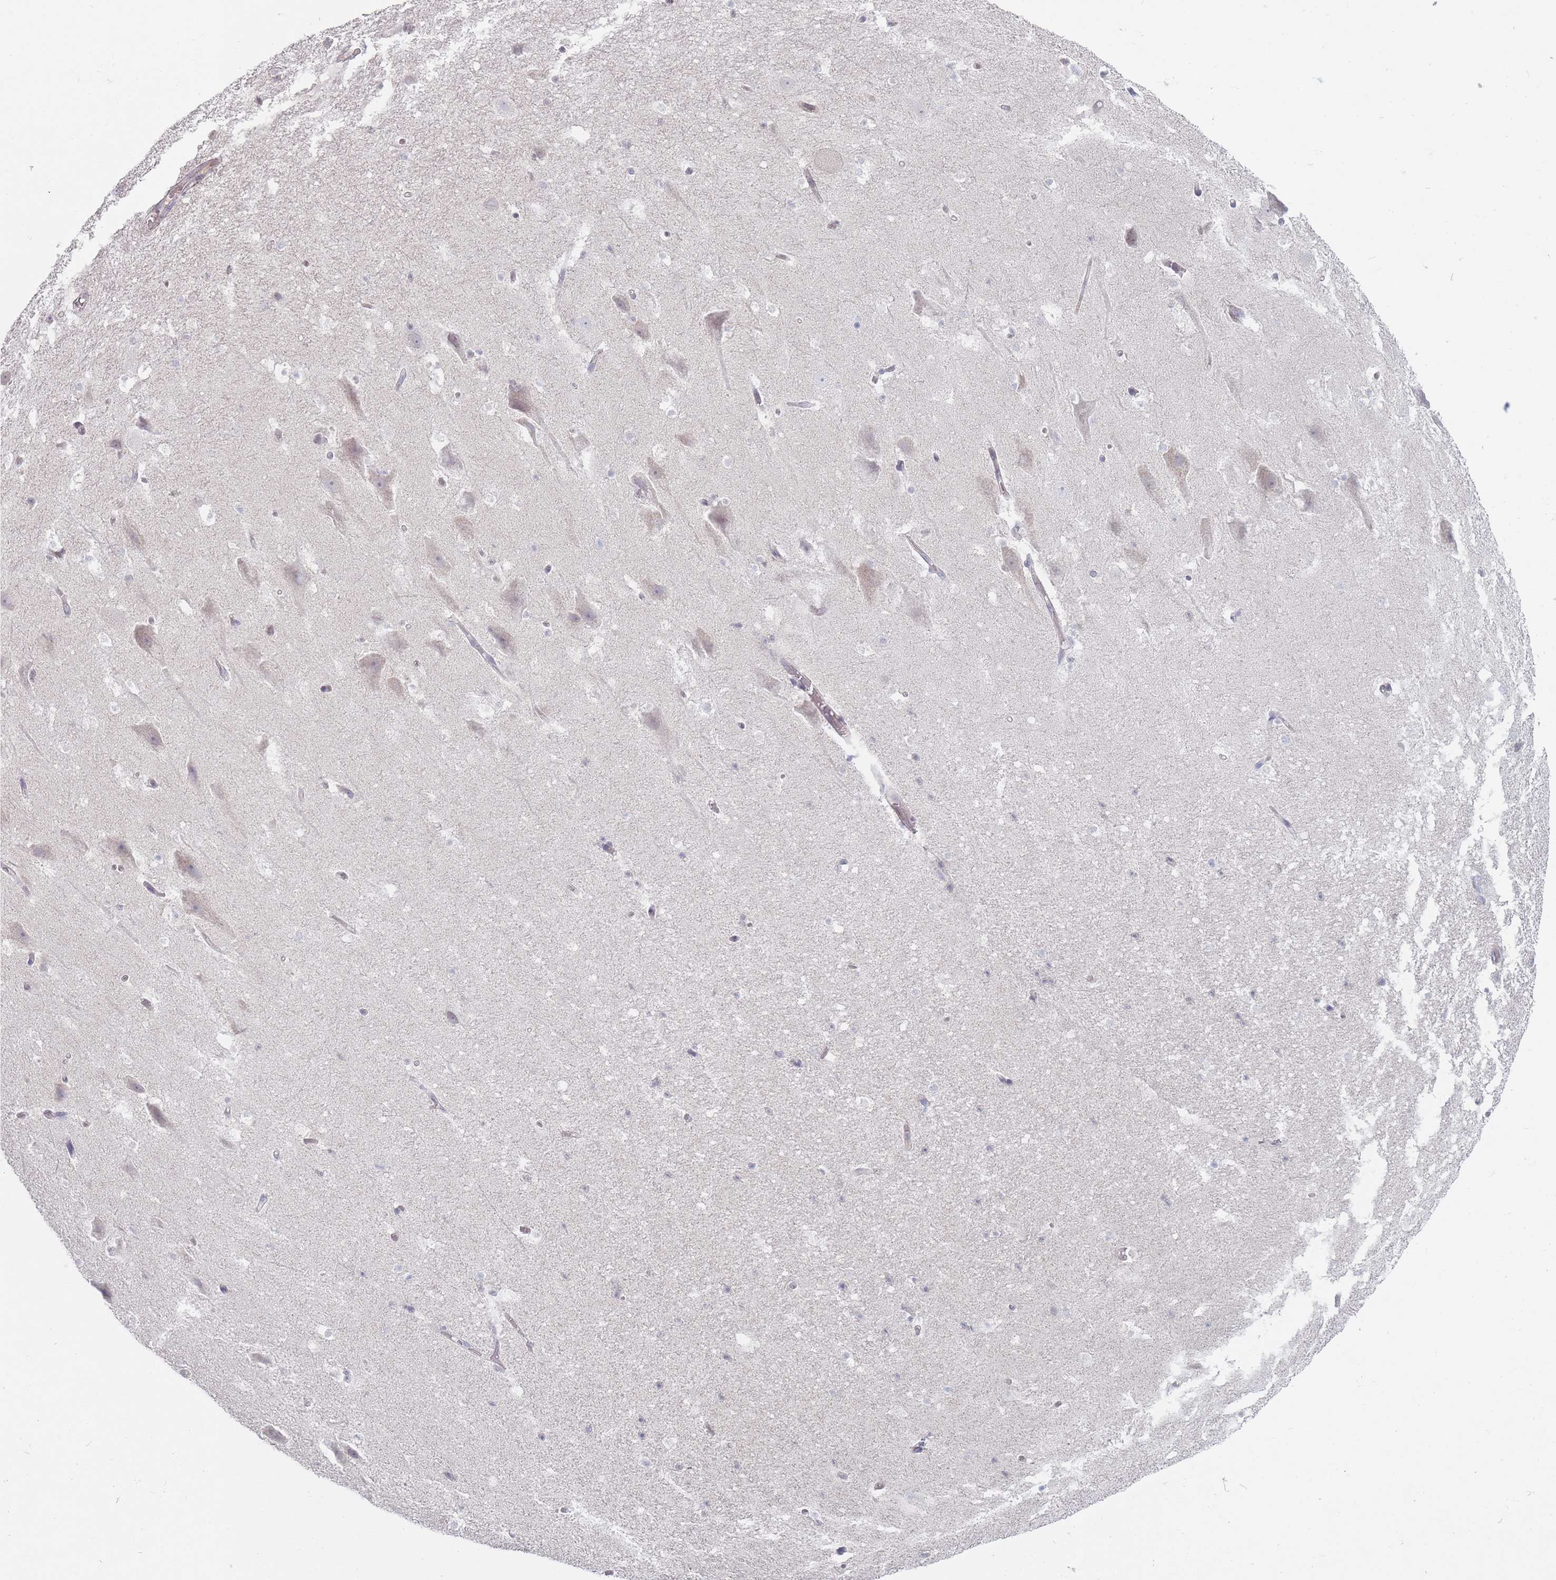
{"staining": {"intensity": "negative", "quantity": "none", "location": "none"}, "tissue": "hippocampus", "cell_type": "Glial cells", "image_type": "normal", "snomed": [{"axis": "morphology", "description": "Normal tissue, NOS"}, {"axis": "topography", "description": "Hippocampus"}], "caption": "An immunohistochemistry (IHC) image of benign hippocampus is shown. There is no staining in glial cells of hippocampus.", "gene": "PCDH12", "patient": {"sex": "male", "age": 37}}